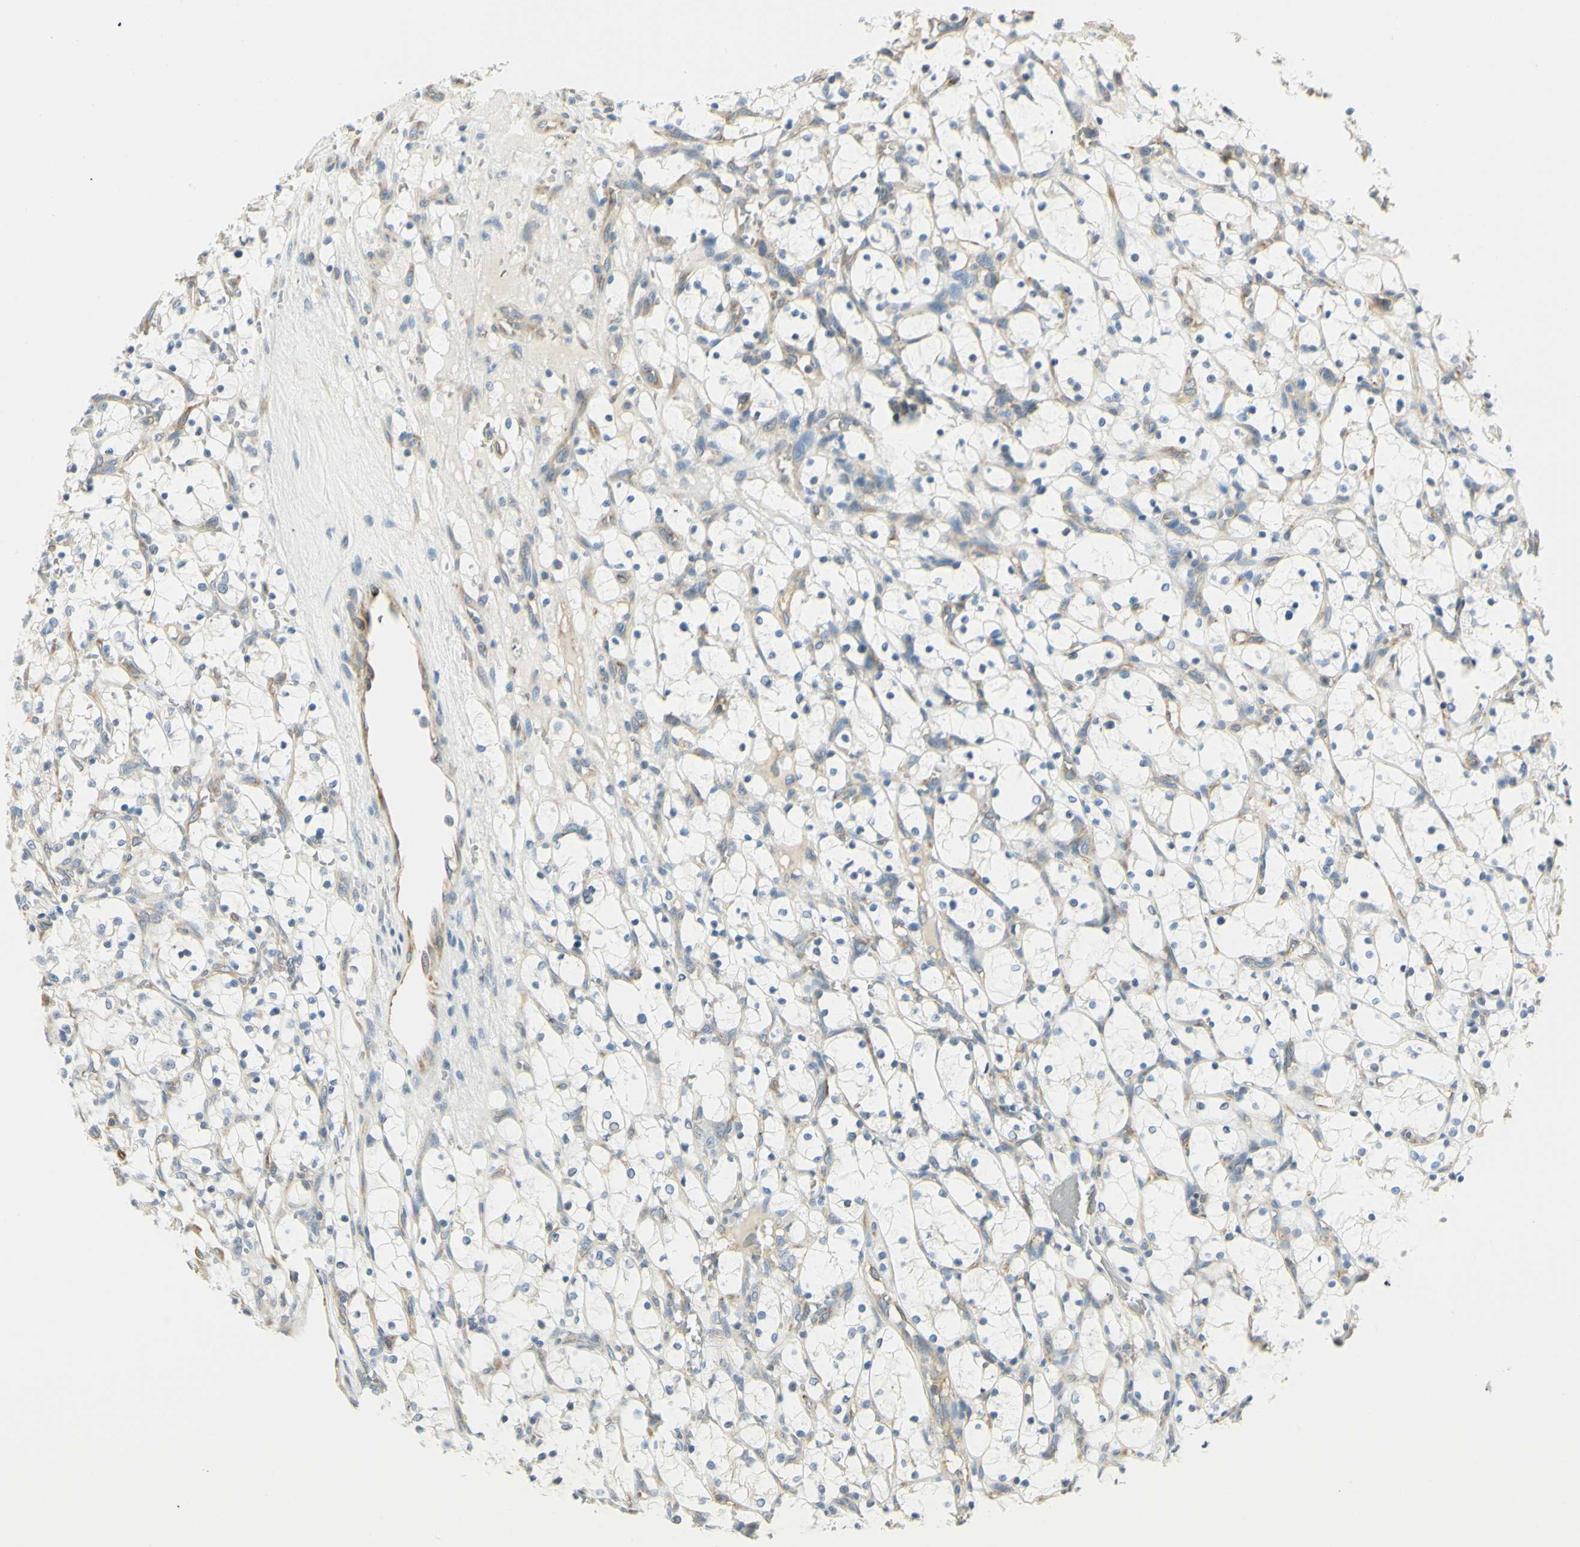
{"staining": {"intensity": "weak", "quantity": "<25%", "location": "cytoplasmic/membranous"}, "tissue": "renal cancer", "cell_type": "Tumor cells", "image_type": "cancer", "snomed": [{"axis": "morphology", "description": "Adenocarcinoma, NOS"}, {"axis": "topography", "description": "Kidney"}], "caption": "The IHC histopathology image has no significant staining in tumor cells of renal cancer tissue.", "gene": "IGDCC4", "patient": {"sex": "female", "age": 69}}